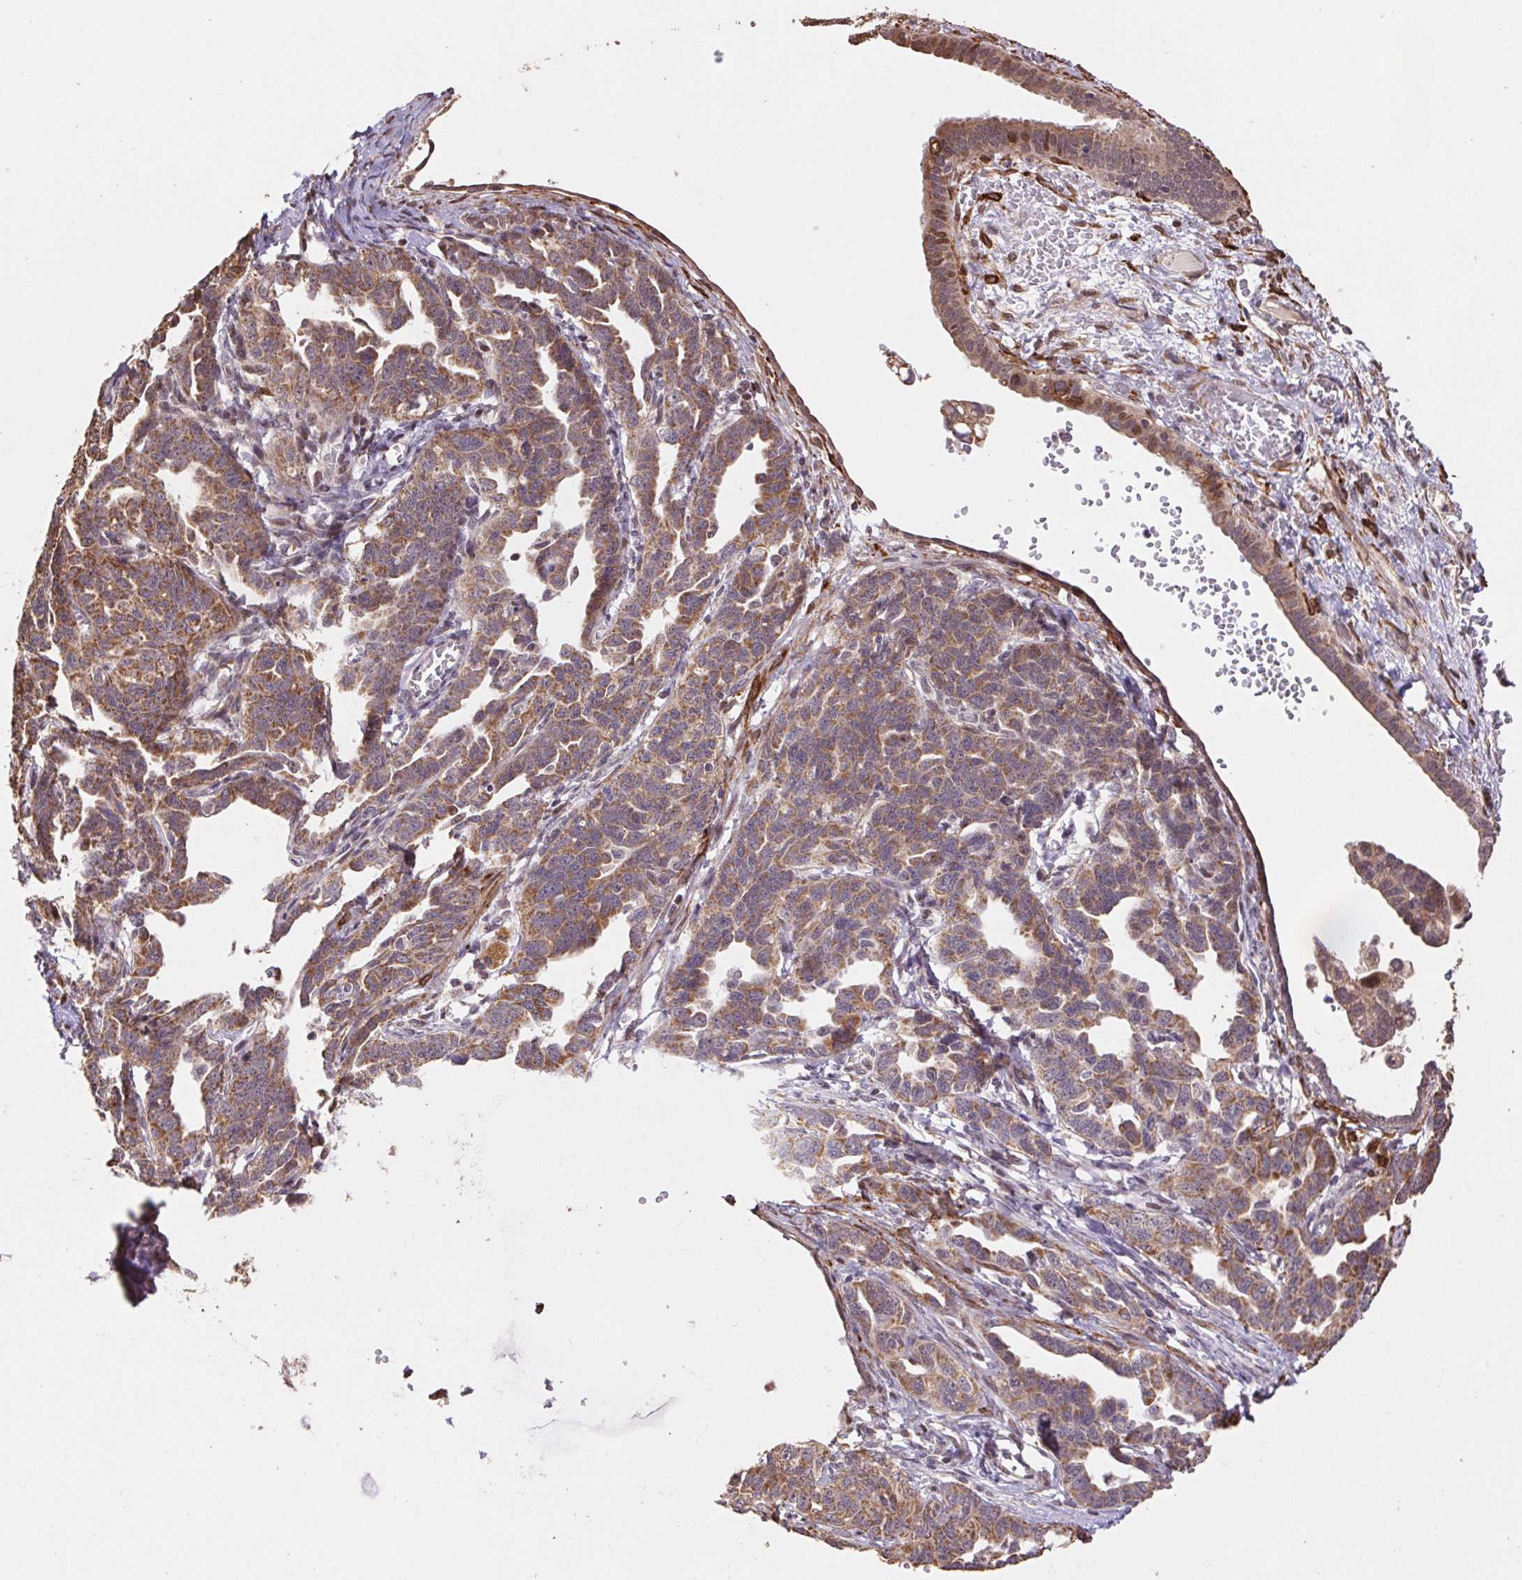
{"staining": {"intensity": "moderate", "quantity": ">75%", "location": "cytoplasmic/membranous"}, "tissue": "ovarian cancer", "cell_type": "Tumor cells", "image_type": "cancer", "snomed": [{"axis": "morphology", "description": "Cystadenocarcinoma, serous, NOS"}, {"axis": "topography", "description": "Ovary"}], "caption": "Human ovarian cancer stained for a protein (brown) demonstrates moderate cytoplasmic/membranous positive expression in approximately >75% of tumor cells.", "gene": "PDHA1", "patient": {"sex": "female", "age": 69}}